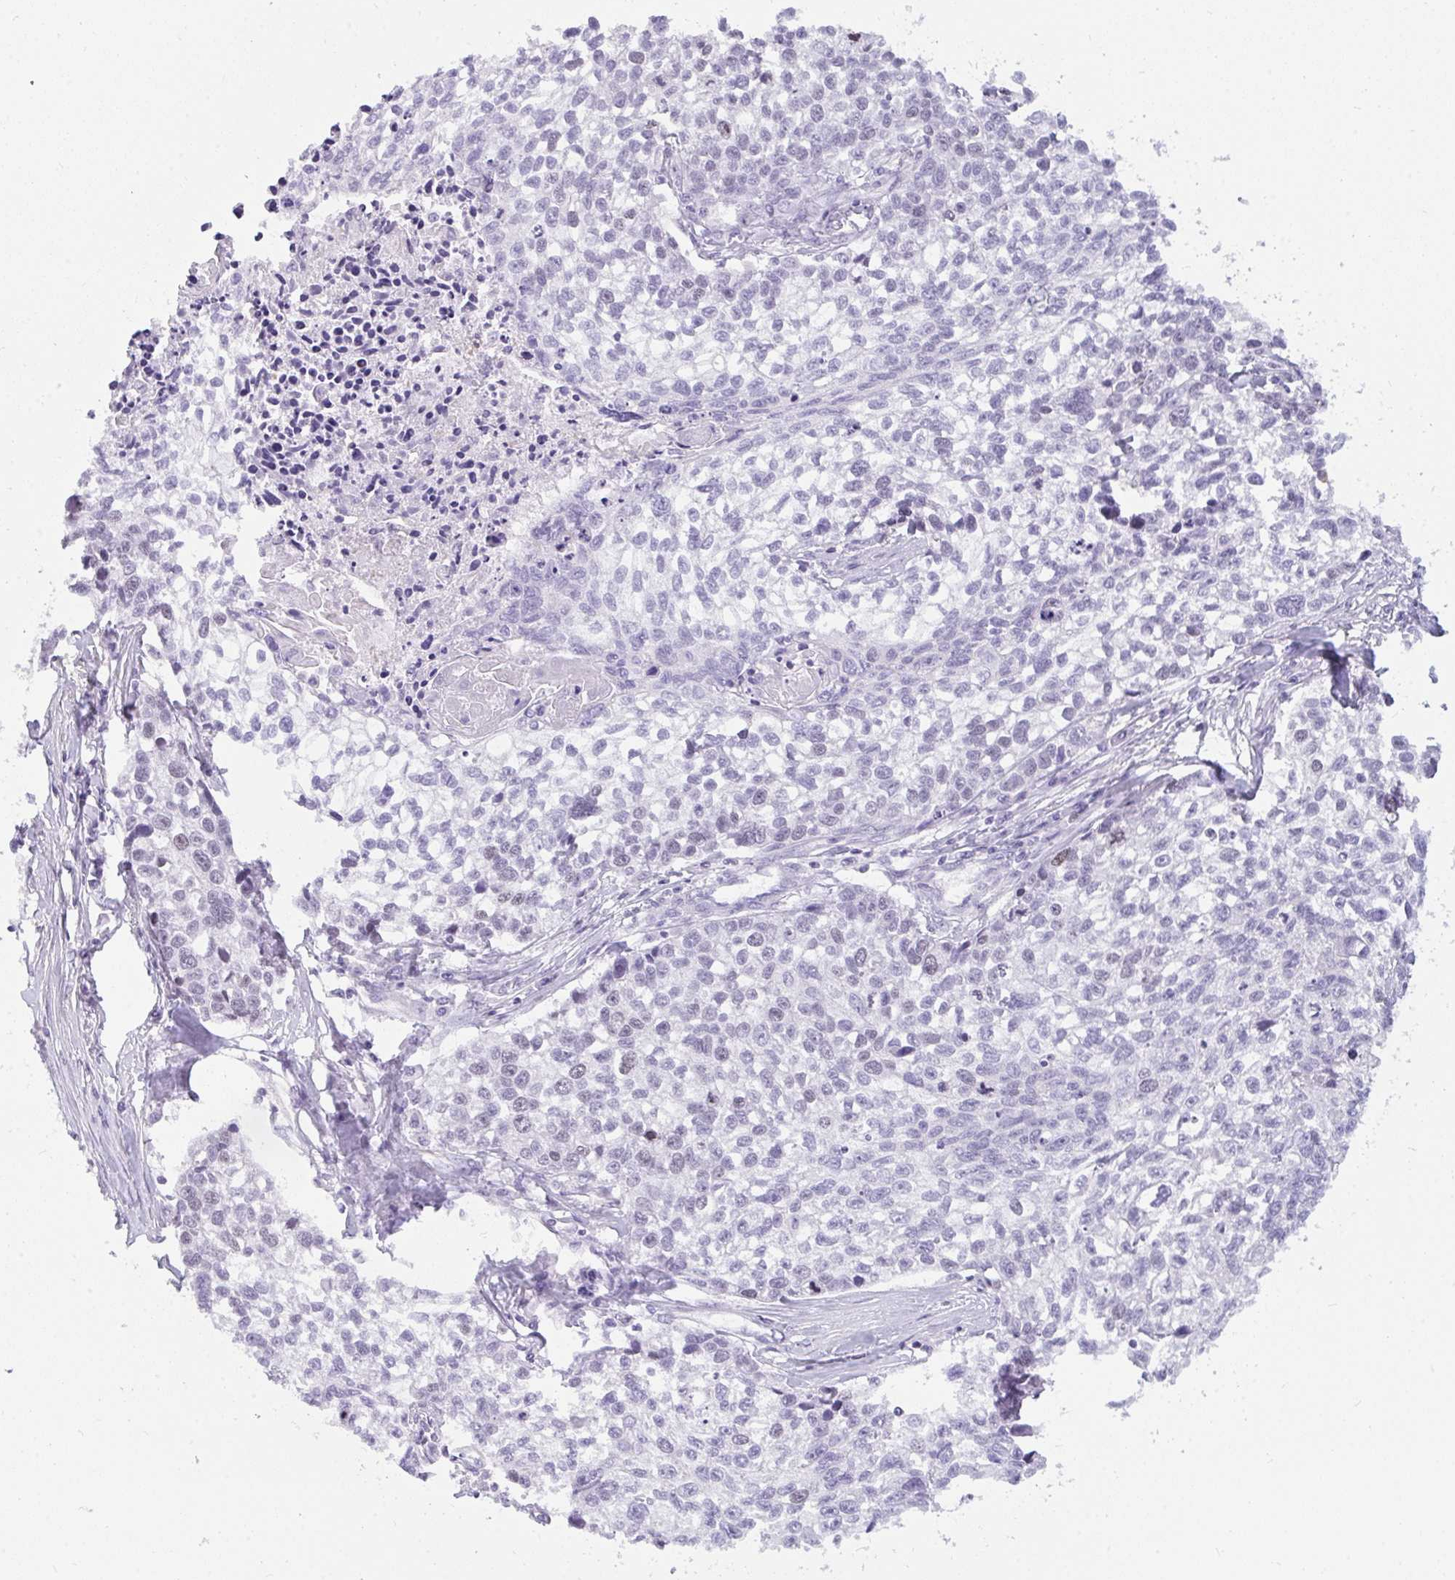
{"staining": {"intensity": "weak", "quantity": "<25%", "location": "nuclear"}, "tissue": "lung cancer", "cell_type": "Tumor cells", "image_type": "cancer", "snomed": [{"axis": "morphology", "description": "Squamous cell carcinoma, NOS"}, {"axis": "topography", "description": "Lung"}], "caption": "Immunohistochemistry of human lung cancer reveals no positivity in tumor cells.", "gene": "SUZ12", "patient": {"sex": "male", "age": 74}}